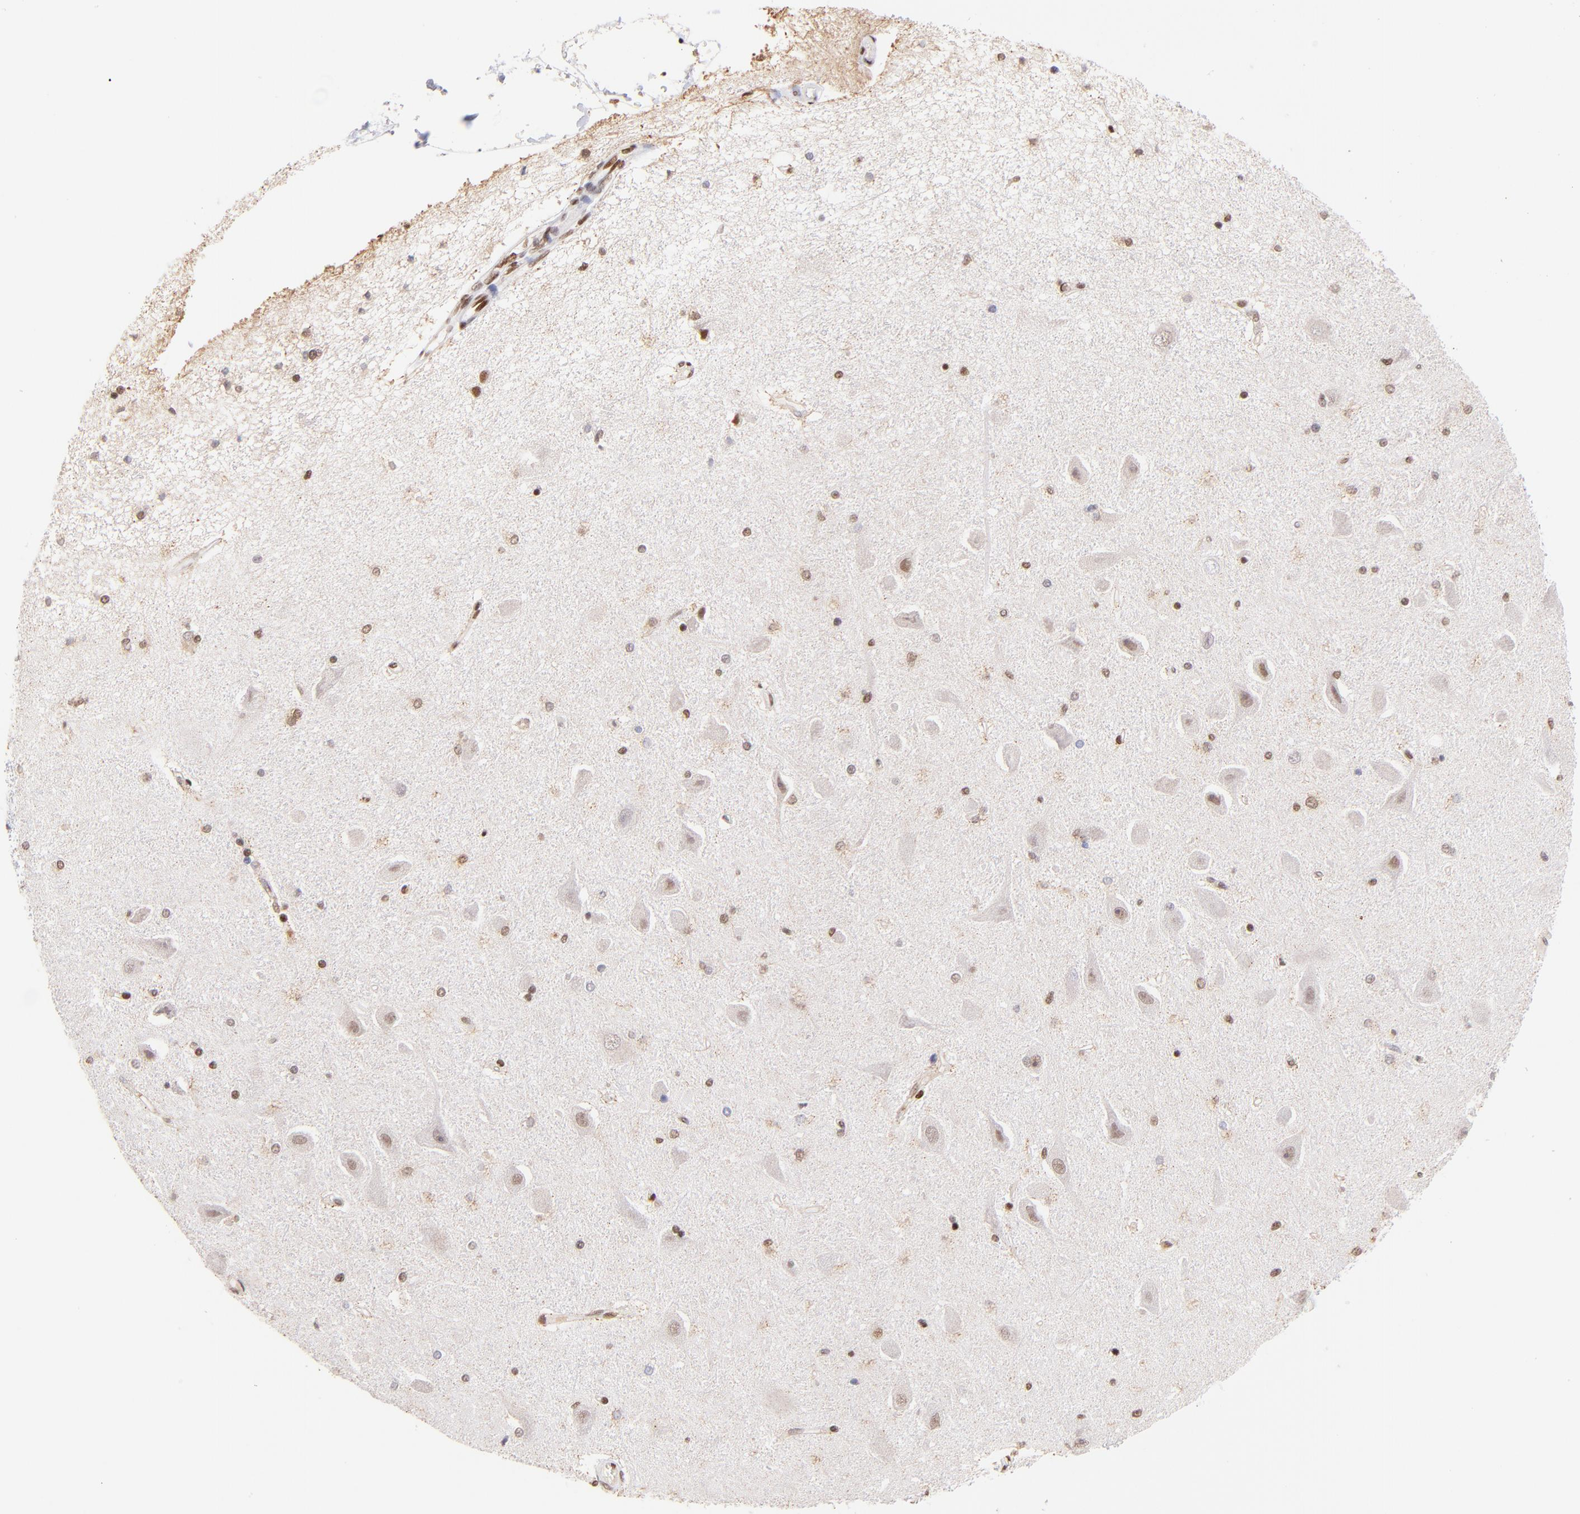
{"staining": {"intensity": "moderate", "quantity": ">75%", "location": "nuclear"}, "tissue": "hippocampus", "cell_type": "Glial cells", "image_type": "normal", "snomed": [{"axis": "morphology", "description": "Normal tissue, NOS"}, {"axis": "topography", "description": "Hippocampus"}], "caption": "Hippocampus stained with IHC reveals moderate nuclear positivity in approximately >75% of glial cells. (DAB (3,3'-diaminobenzidine) = brown stain, brightfield microscopy at high magnification).", "gene": "MIDEAS", "patient": {"sex": "female", "age": 54}}